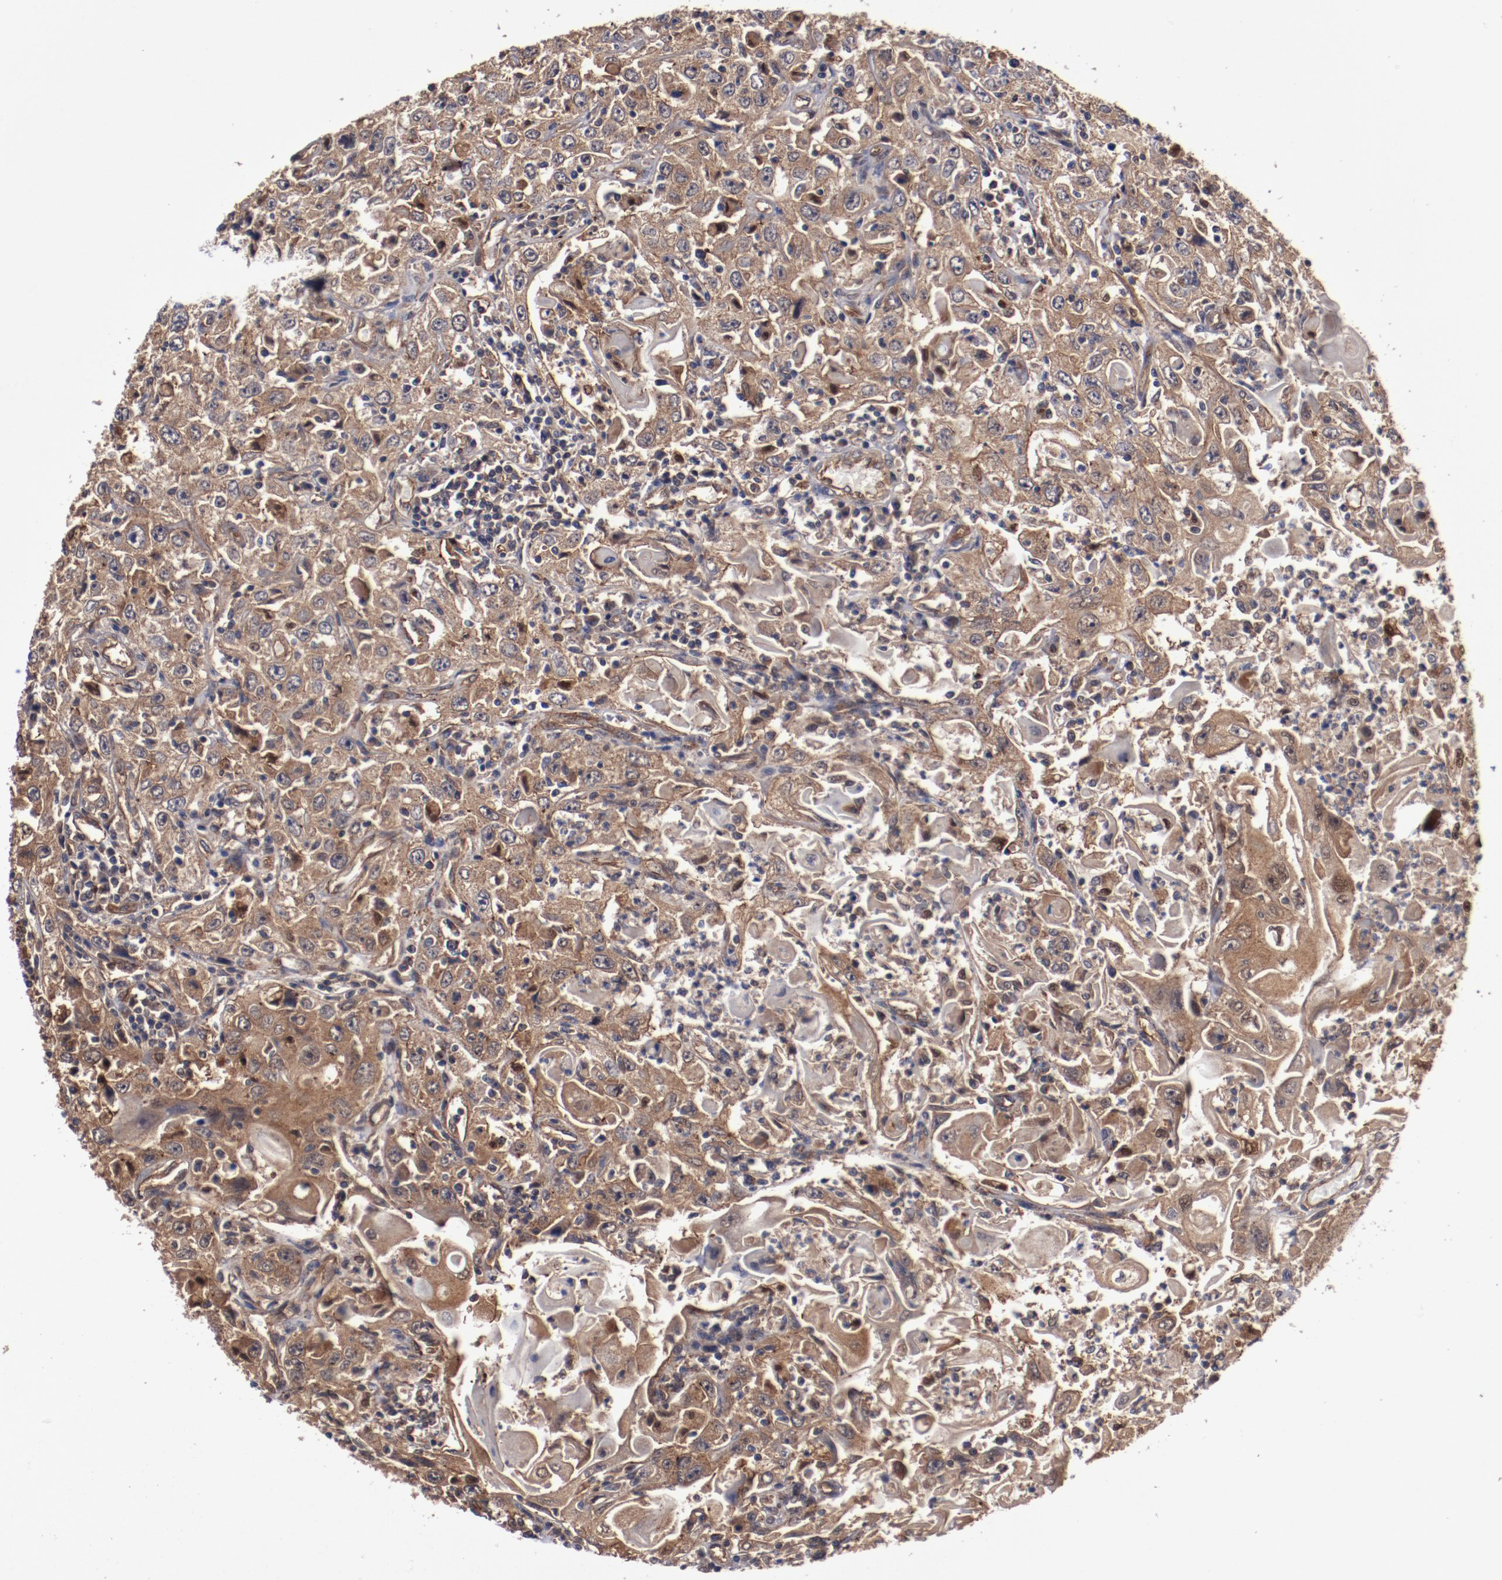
{"staining": {"intensity": "moderate", "quantity": ">75%", "location": "cytoplasmic/membranous"}, "tissue": "head and neck cancer", "cell_type": "Tumor cells", "image_type": "cancer", "snomed": [{"axis": "morphology", "description": "Squamous cell carcinoma, NOS"}, {"axis": "topography", "description": "Oral tissue"}, {"axis": "topography", "description": "Head-Neck"}], "caption": "There is medium levels of moderate cytoplasmic/membranous staining in tumor cells of head and neck cancer (squamous cell carcinoma), as demonstrated by immunohistochemical staining (brown color).", "gene": "DNAAF2", "patient": {"sex": "female", "age": 76}}